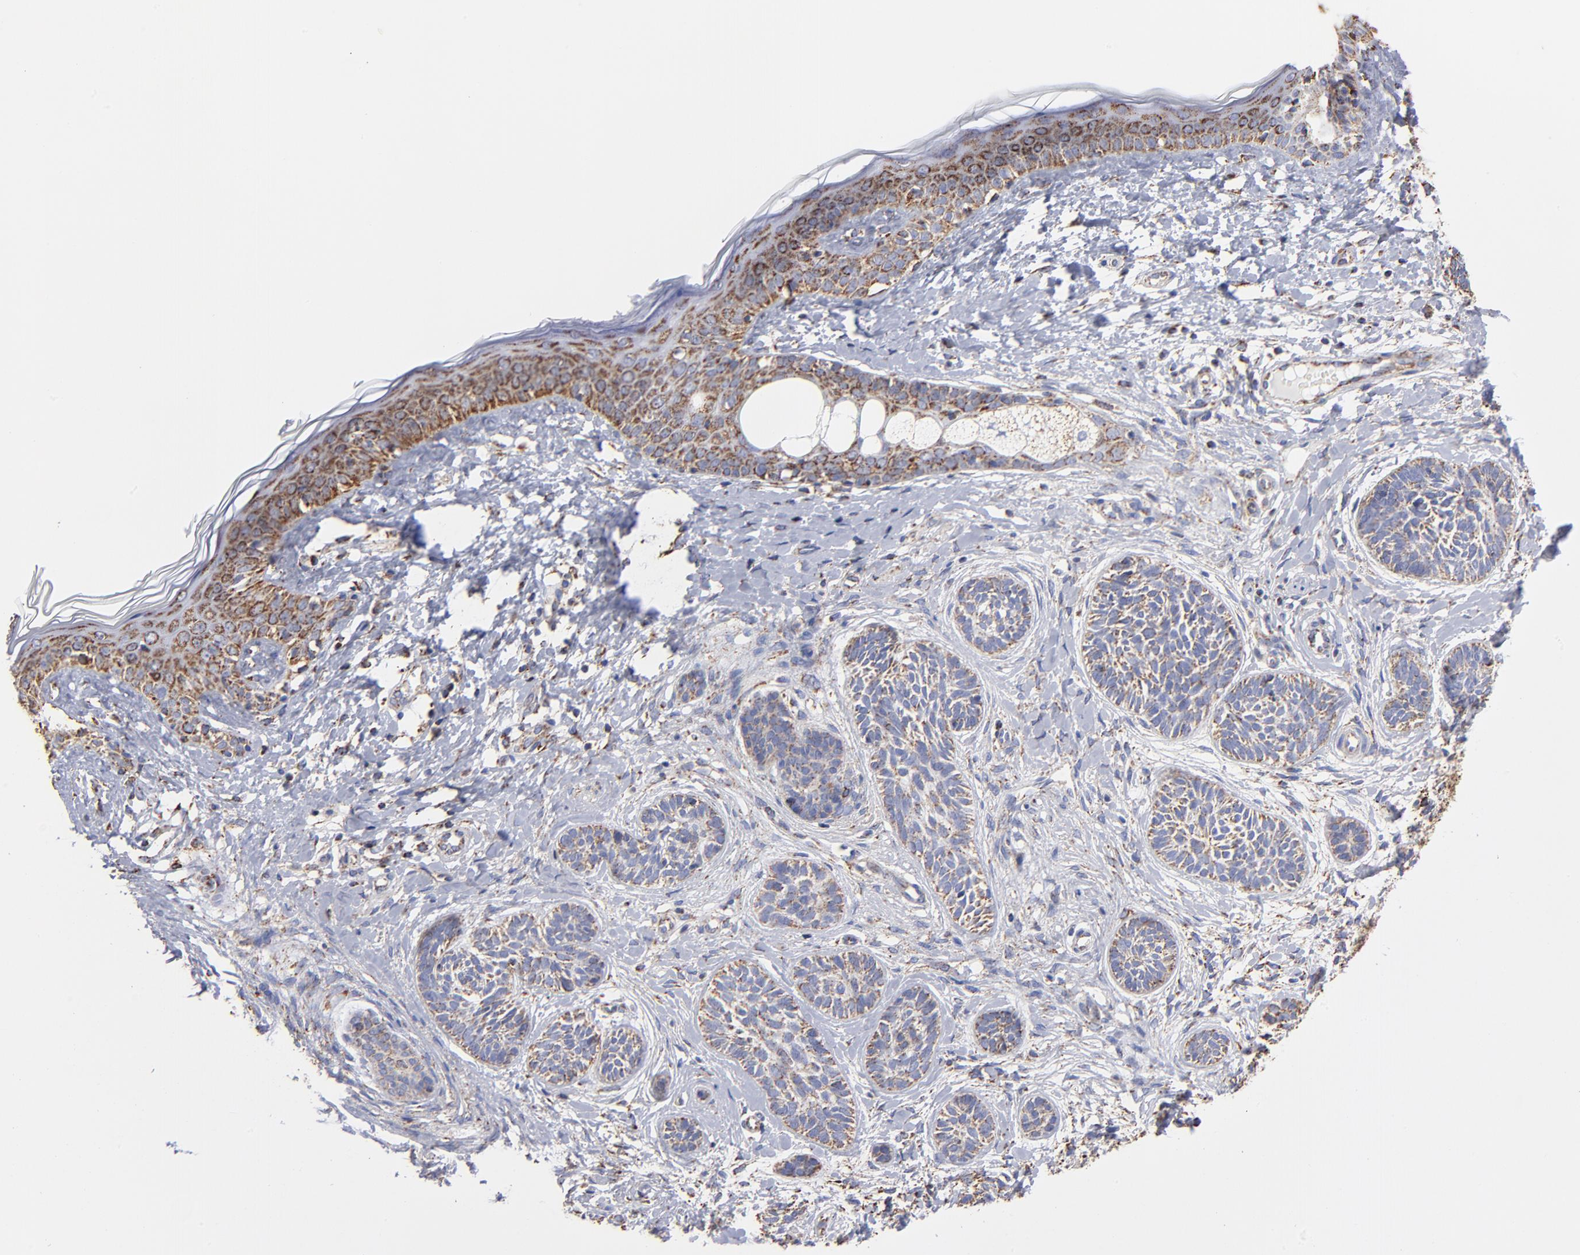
{"staining": {"intensity": "strong", "quantity": ">75%", "location": "cytoplasmic/membranous"}, "tissue": "skin cancer", "cell_type": "Tumor cells", "image_type": "cancer", "snomed": [{"axis": "morphology", "description": "Normal tissue, NOS"}, {"axis": "morphology", "description": "Basal cell carcinoma"}, {"axis": "topography", "description": "Skin"}], "caption": "Strong cytoplasmic/membranous positivity is seen in about >75% of tumor cells in skin basal cell carcinoma.", "gene": "PHB1", "patient": {"sex": "male", "age": 63}}